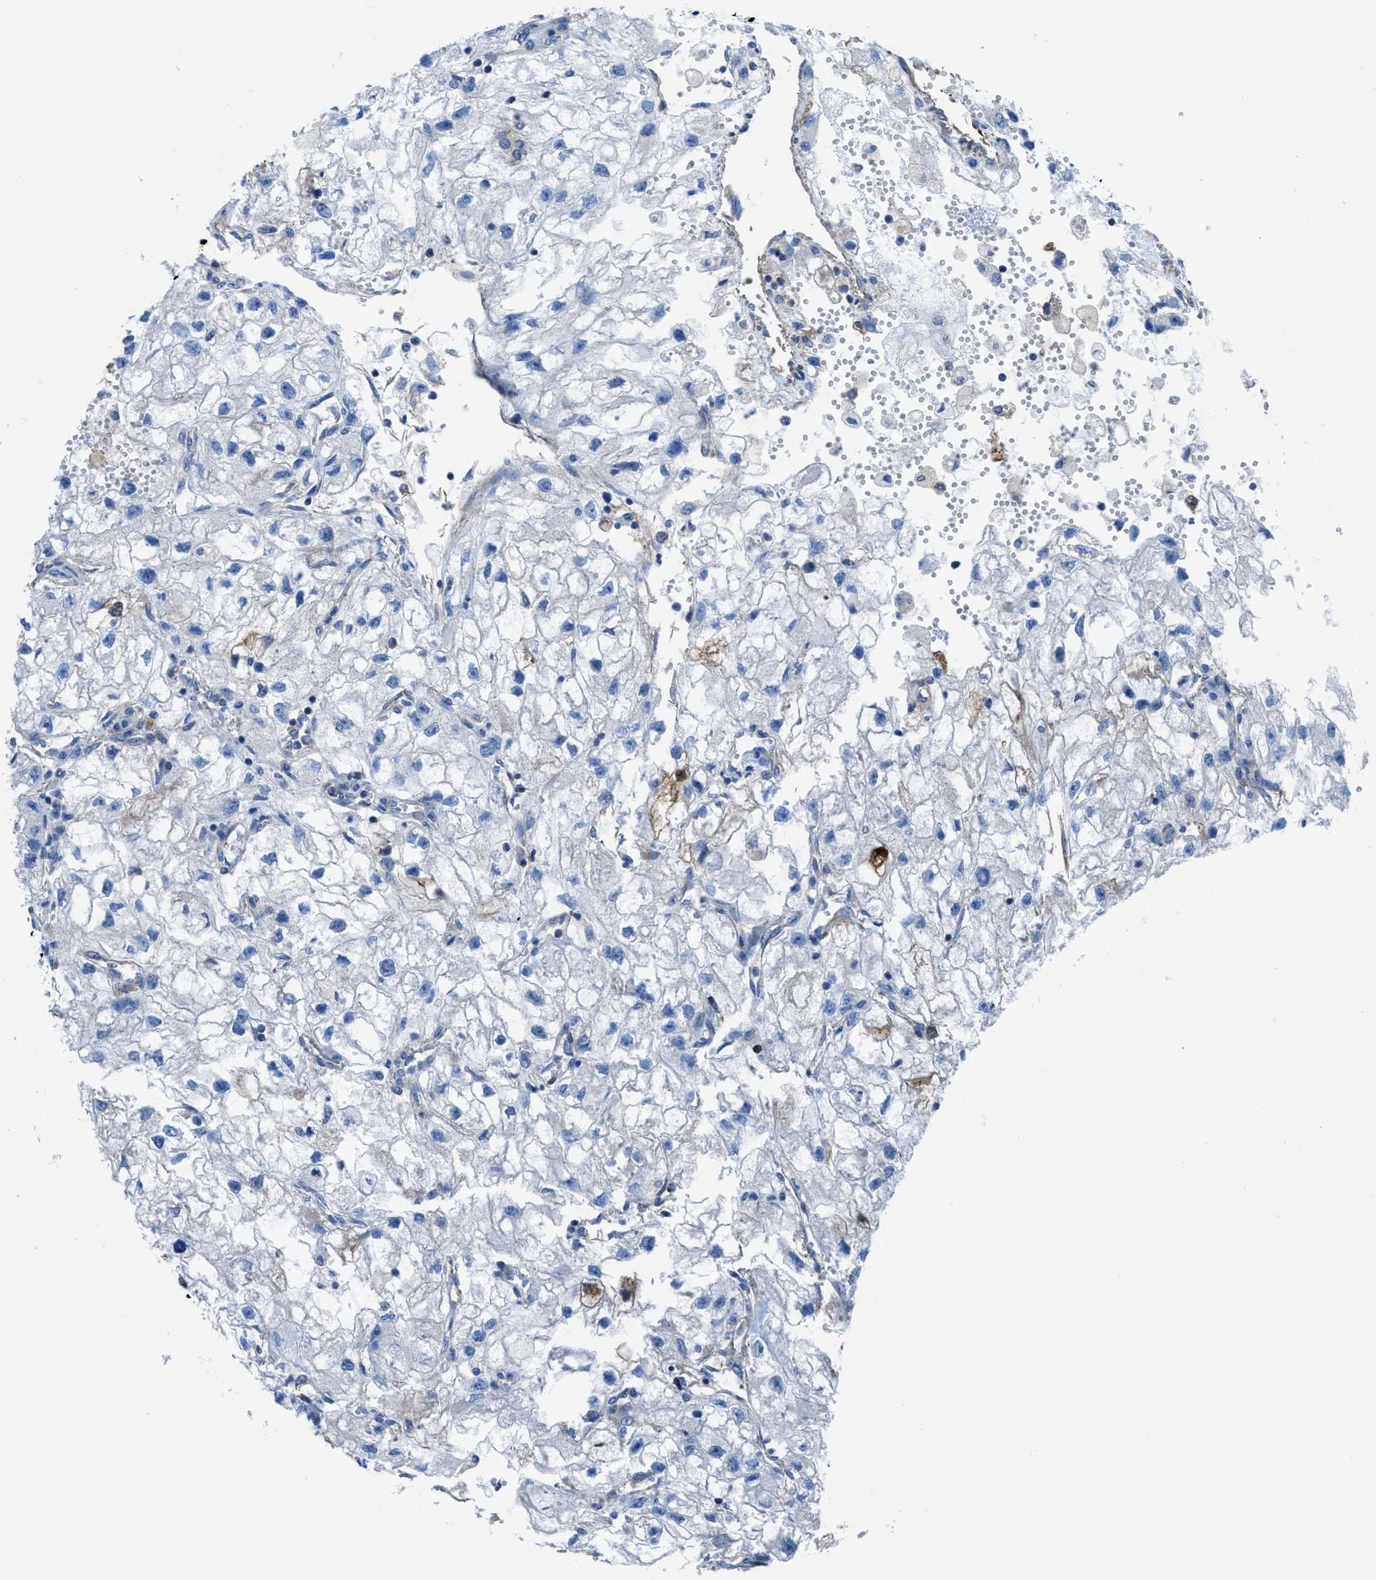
{"staining": {"intensity": "negative", "quantity": "none", "location": "none"}, "tissue": "renal cancer", "cell_type": "Tumor cells", "image_type": "cancer", "snomed": [{"axis": "morphology", "description": "Adenocarcinoma, NOS"}, {"axis": "topography", "description": "Kidney"}], "caption": "An IHC micrograph of renal cancer (adenocarcinoma) is shown. There is no staining in tumor cells of renal cancer (adenocarcinoma). (Stains: DAB (3,3'-diaminobenzidine) IHC with hematoxylin counter stain, Microscopy: brightfield microscopy at high magnification).", "gene": "KCNH7", "patient": {"sex": "female", "age": 70}}